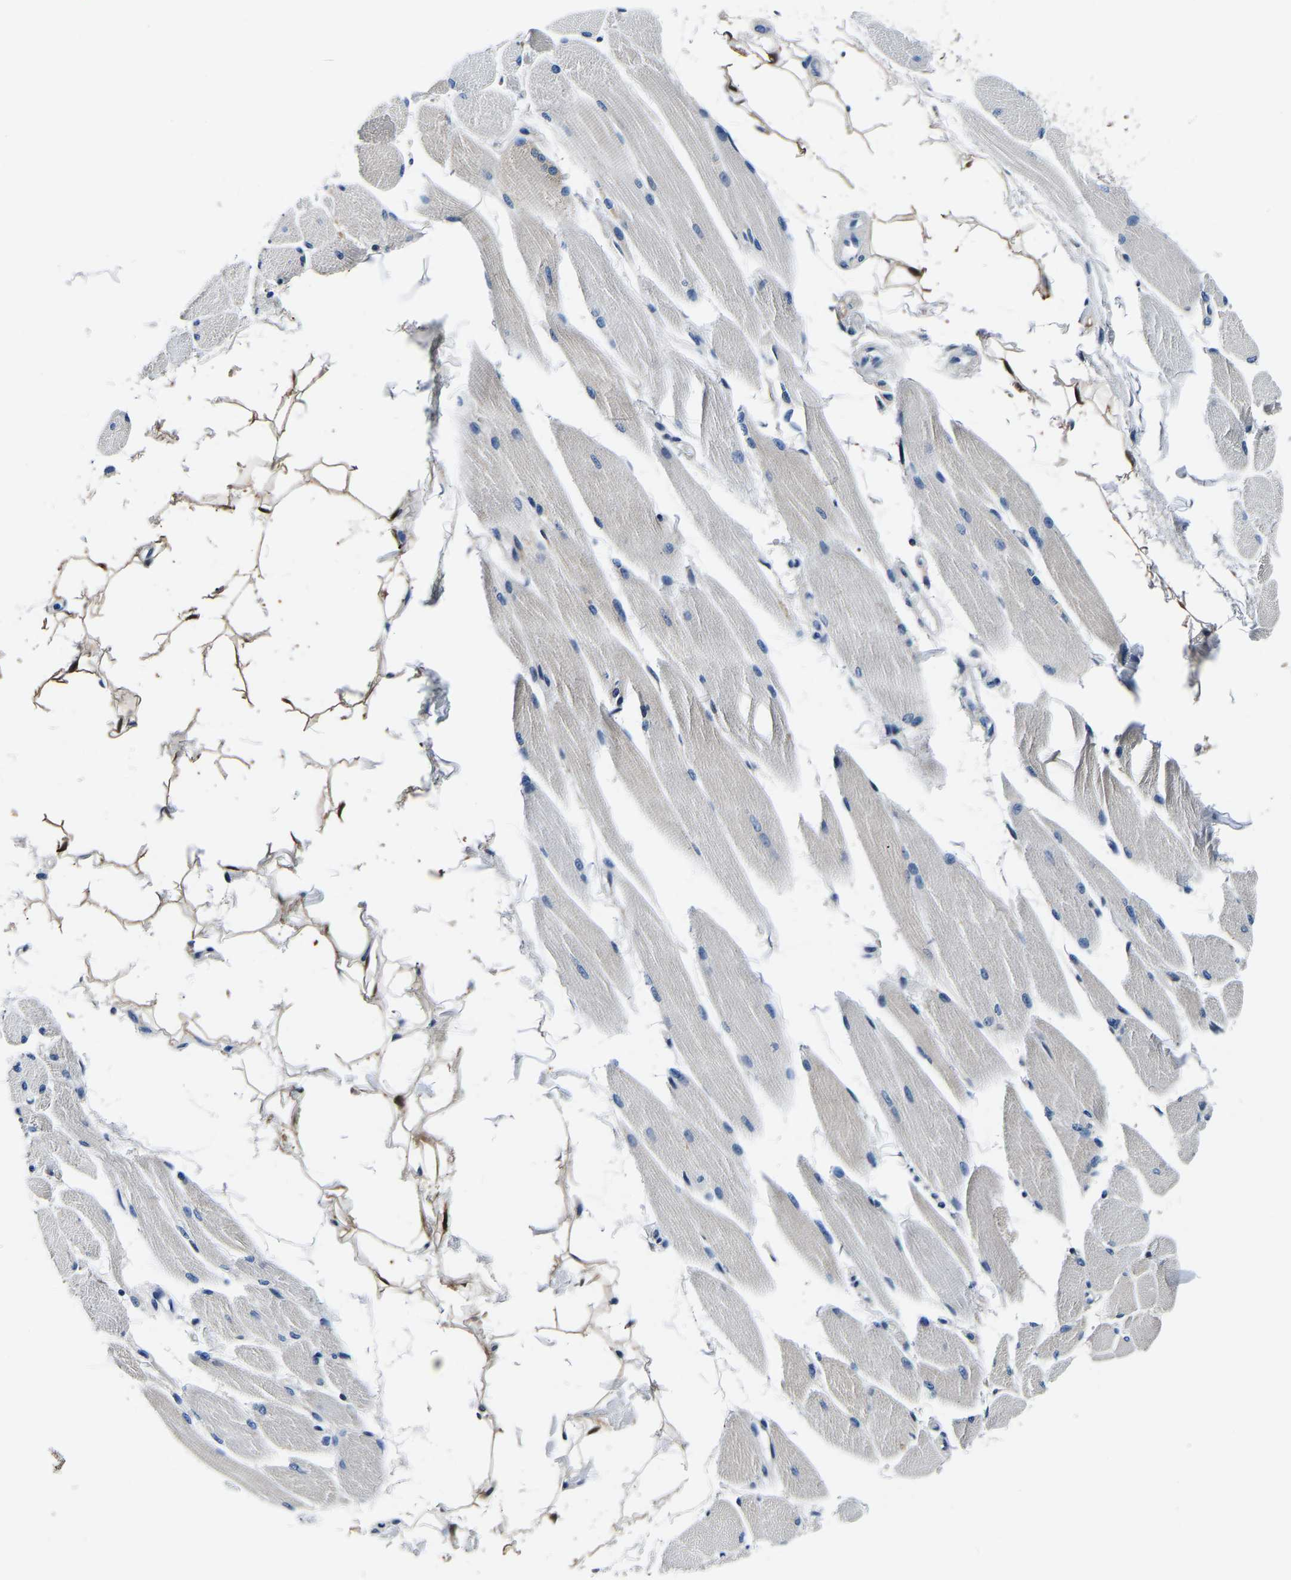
{"staining": {"intensity": "weak", "quantity": "25%-75%", "location": "cytoplasmic/membranous"}, "tissue": "skeletal muscle", "cell_type": "Myocytes", "image_type": "normal", "snomed": [{"axis": "morphology", "description": "Normal tissue, NOS"}, {"axis": "topography", "description": "Skeletal muscle"}, {"axis": "topography", "description": "Peripheral nerve tissue"}], "caption": "This is a micrograph of IHC staining of normal skeletal muscle, which shows weak expression in the cytoplasmic/membranous of myocytes.", "gene": "ACO1", "patient": {"sex": "female", "age": 84}}